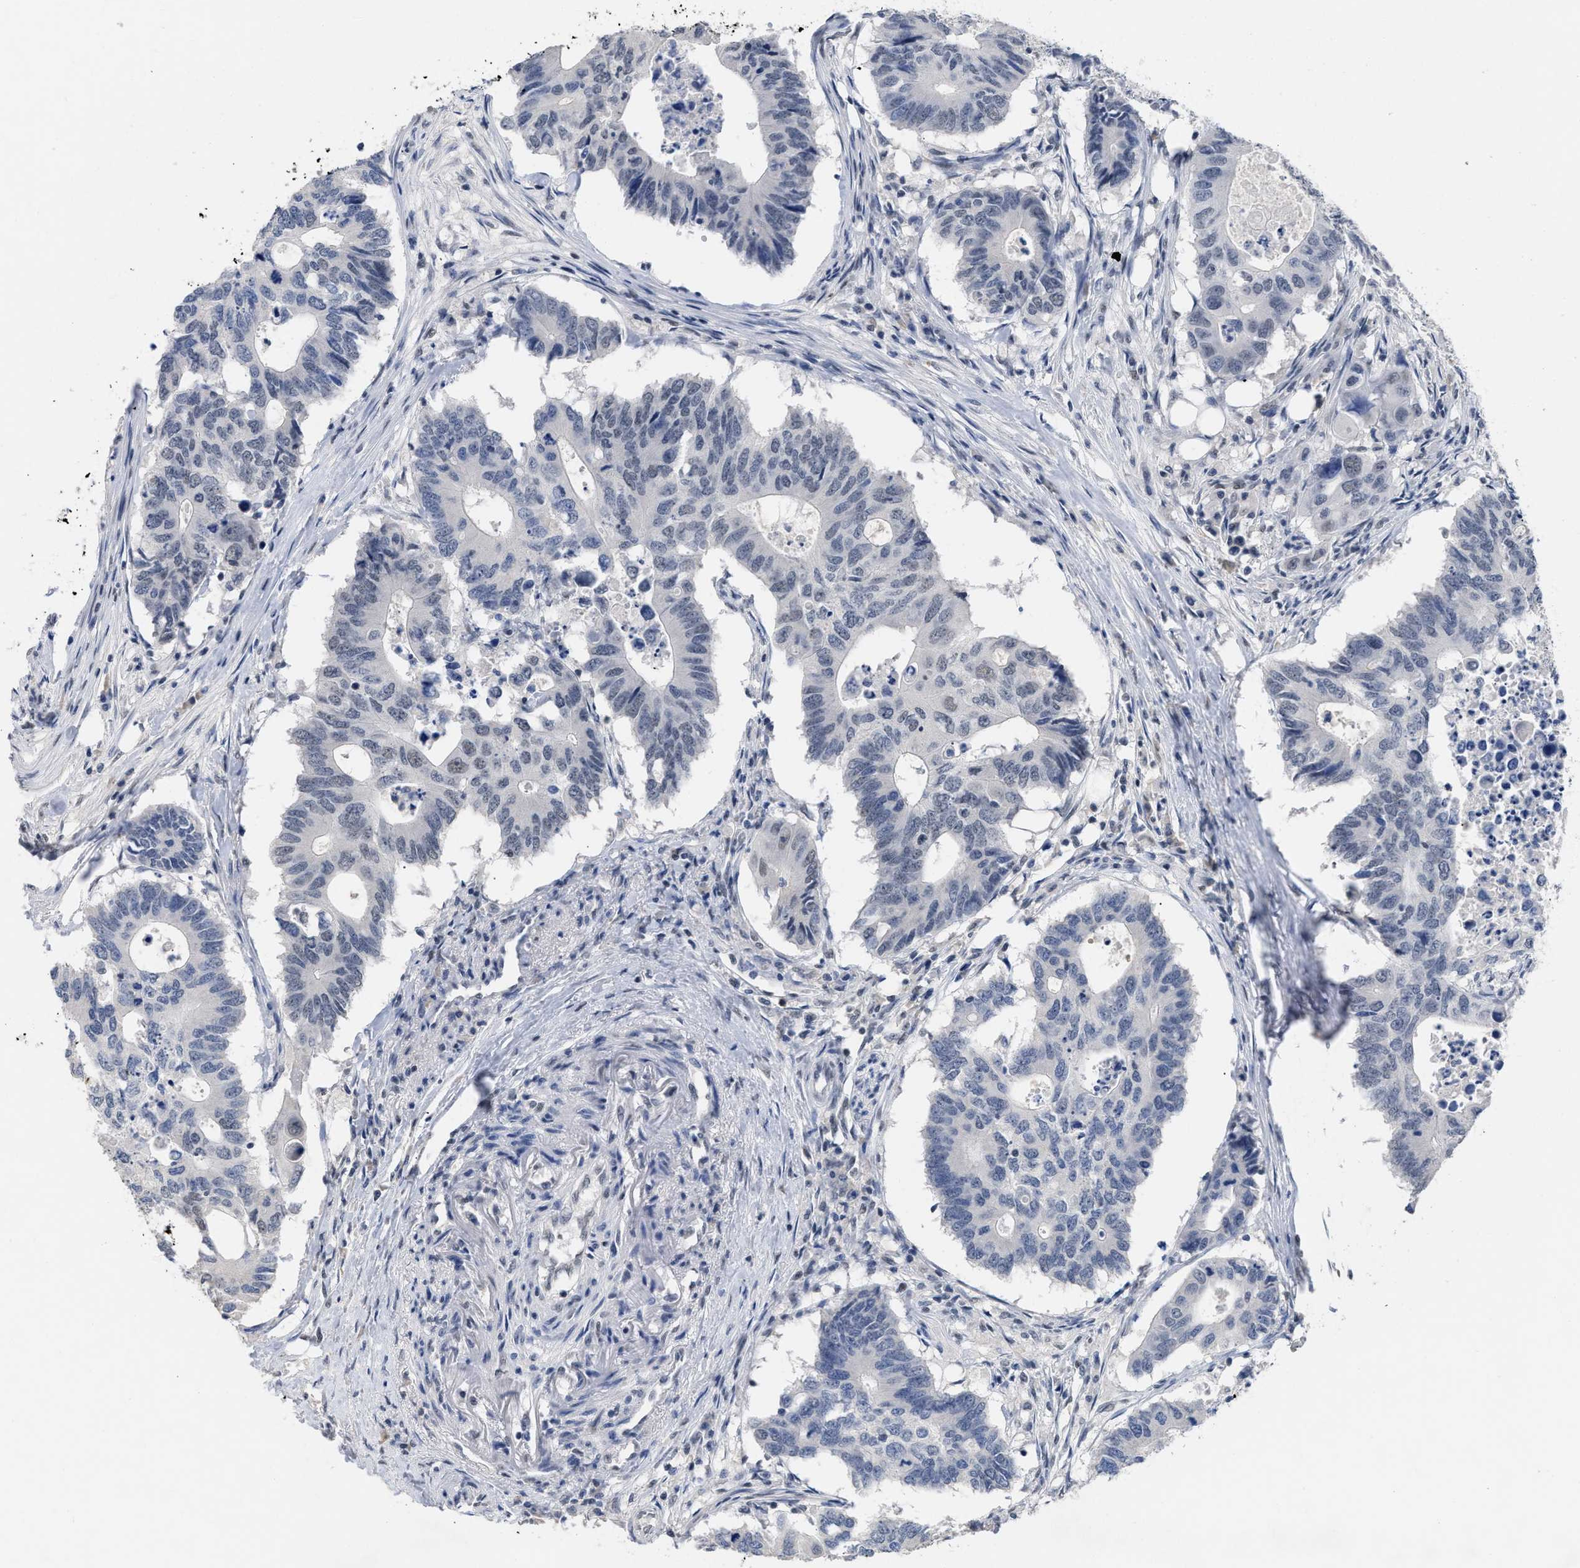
{"staining": {"intensity": "negative", "quantity": "none", "location": "none"}, "tissue": "colorectal cancer", "cell_type": "Tumor cells", "image_type": "cancer", "snomed": [{"axis": "morphology", "description": "Adenocarcinoma, NOS"}, {"axis": "topography", "description": "Colon"}], "caption": "This is a micrograph of immunohistochemistry staining of colorectal adenocarcinoma, which shows no expression in tumor cells. (Stains: DAB immunohistochemistry (IHC) with hematoxylin counter stain, Microscopy: brightfield microscopy at high magnification).", "gene": "GGNBP2", "patient": {"sex": "male", "age": 71}}